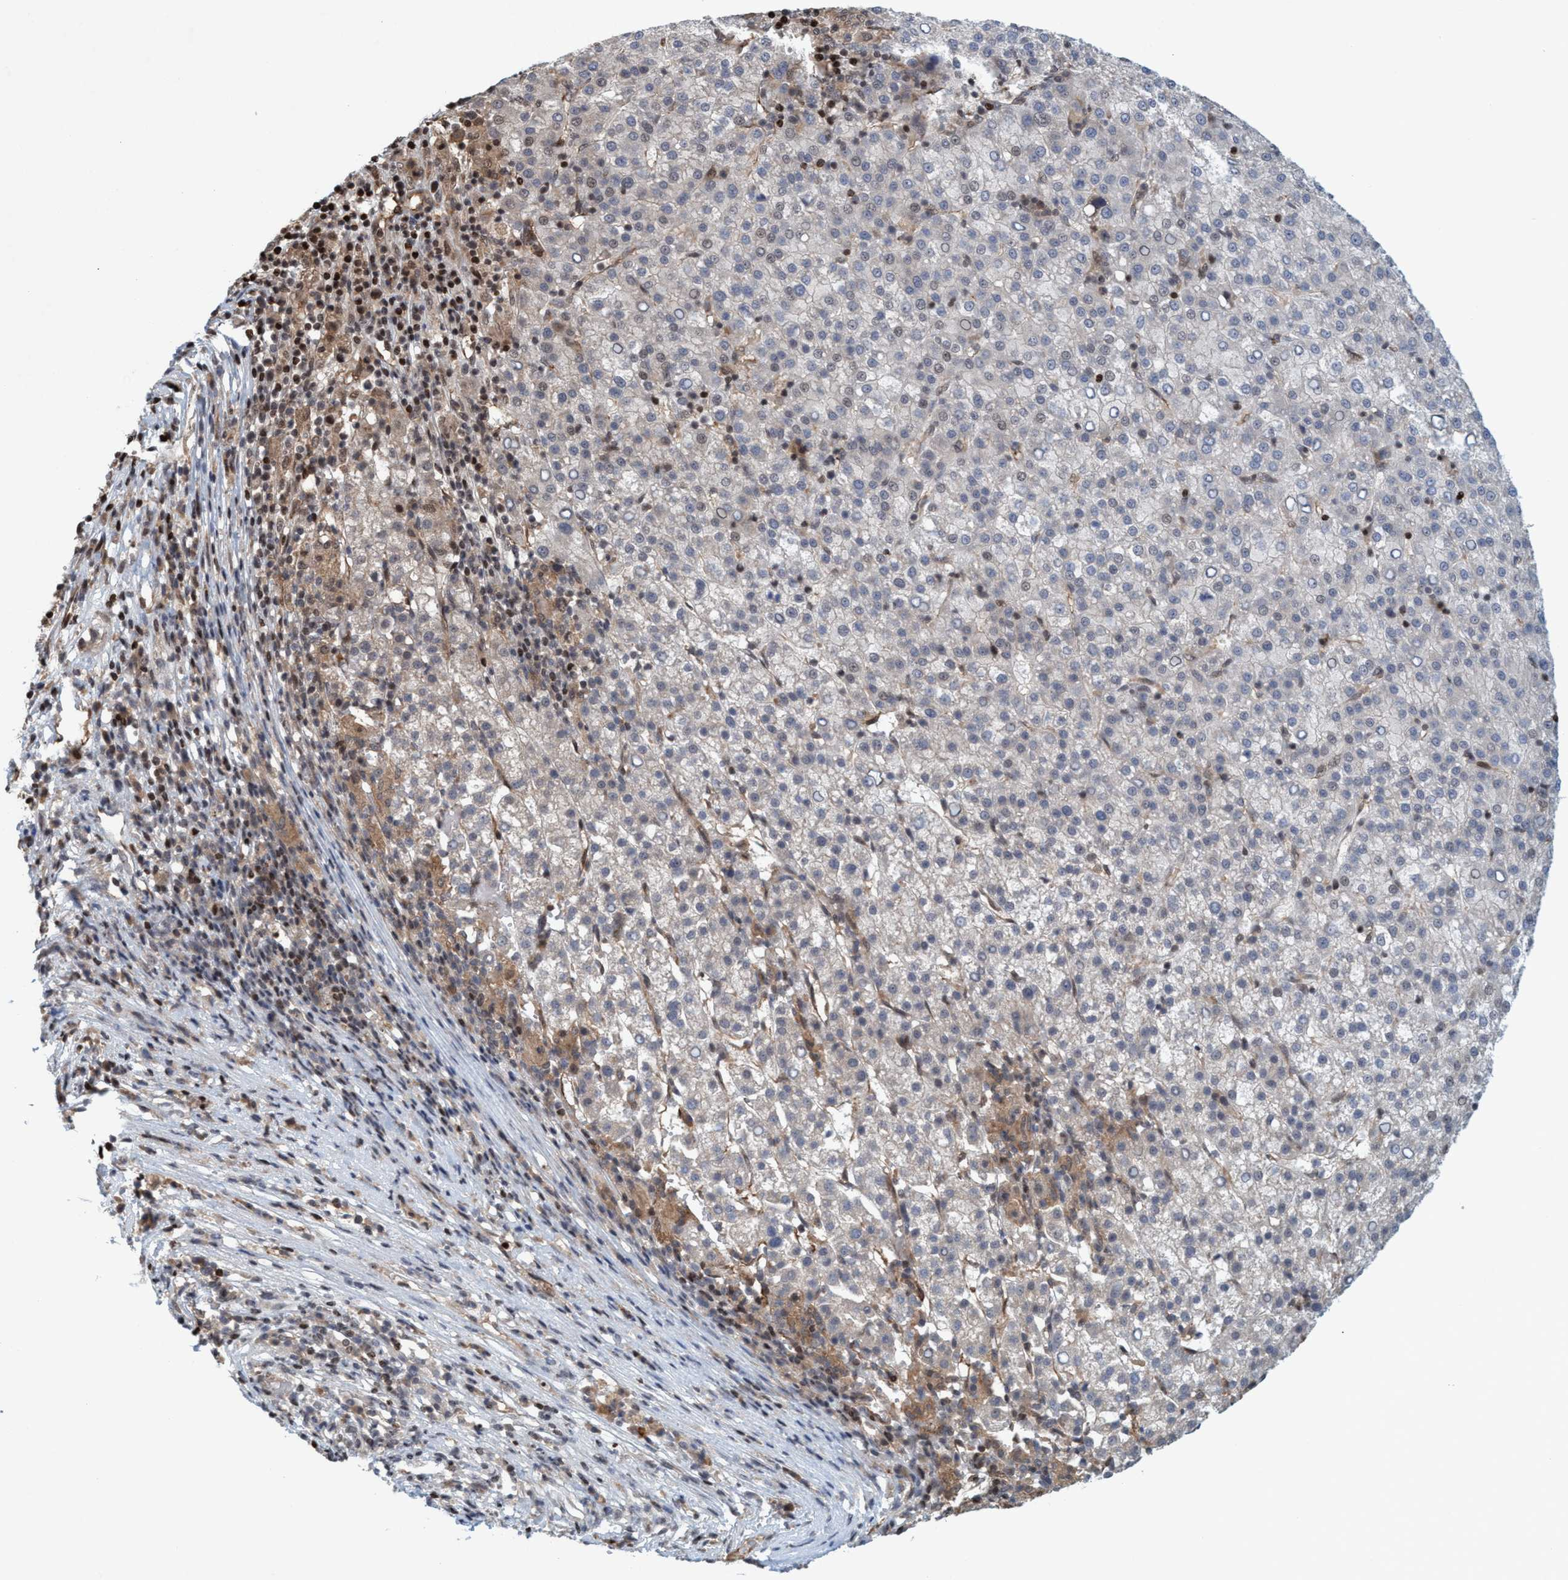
{"staining": {"intensity": "weak", "quantity": "<25%", "location": "nuclear"}, "tissue": "liver cancer", "cell_type": "Tumor cells", "image_type": "cancer", "snomed": [{"axis": "morphology", "description": "Carcinoma, Hepatocellular, NOS"}, {"axis": "topography", "description": "Liver"}], "caption": "IHC histopathology image of liver cancer stained for a protein (brown), which reveals no staining in tumor cells.", "gene": "SMCR8", "patient": {"sex": "female", "age": 58}}